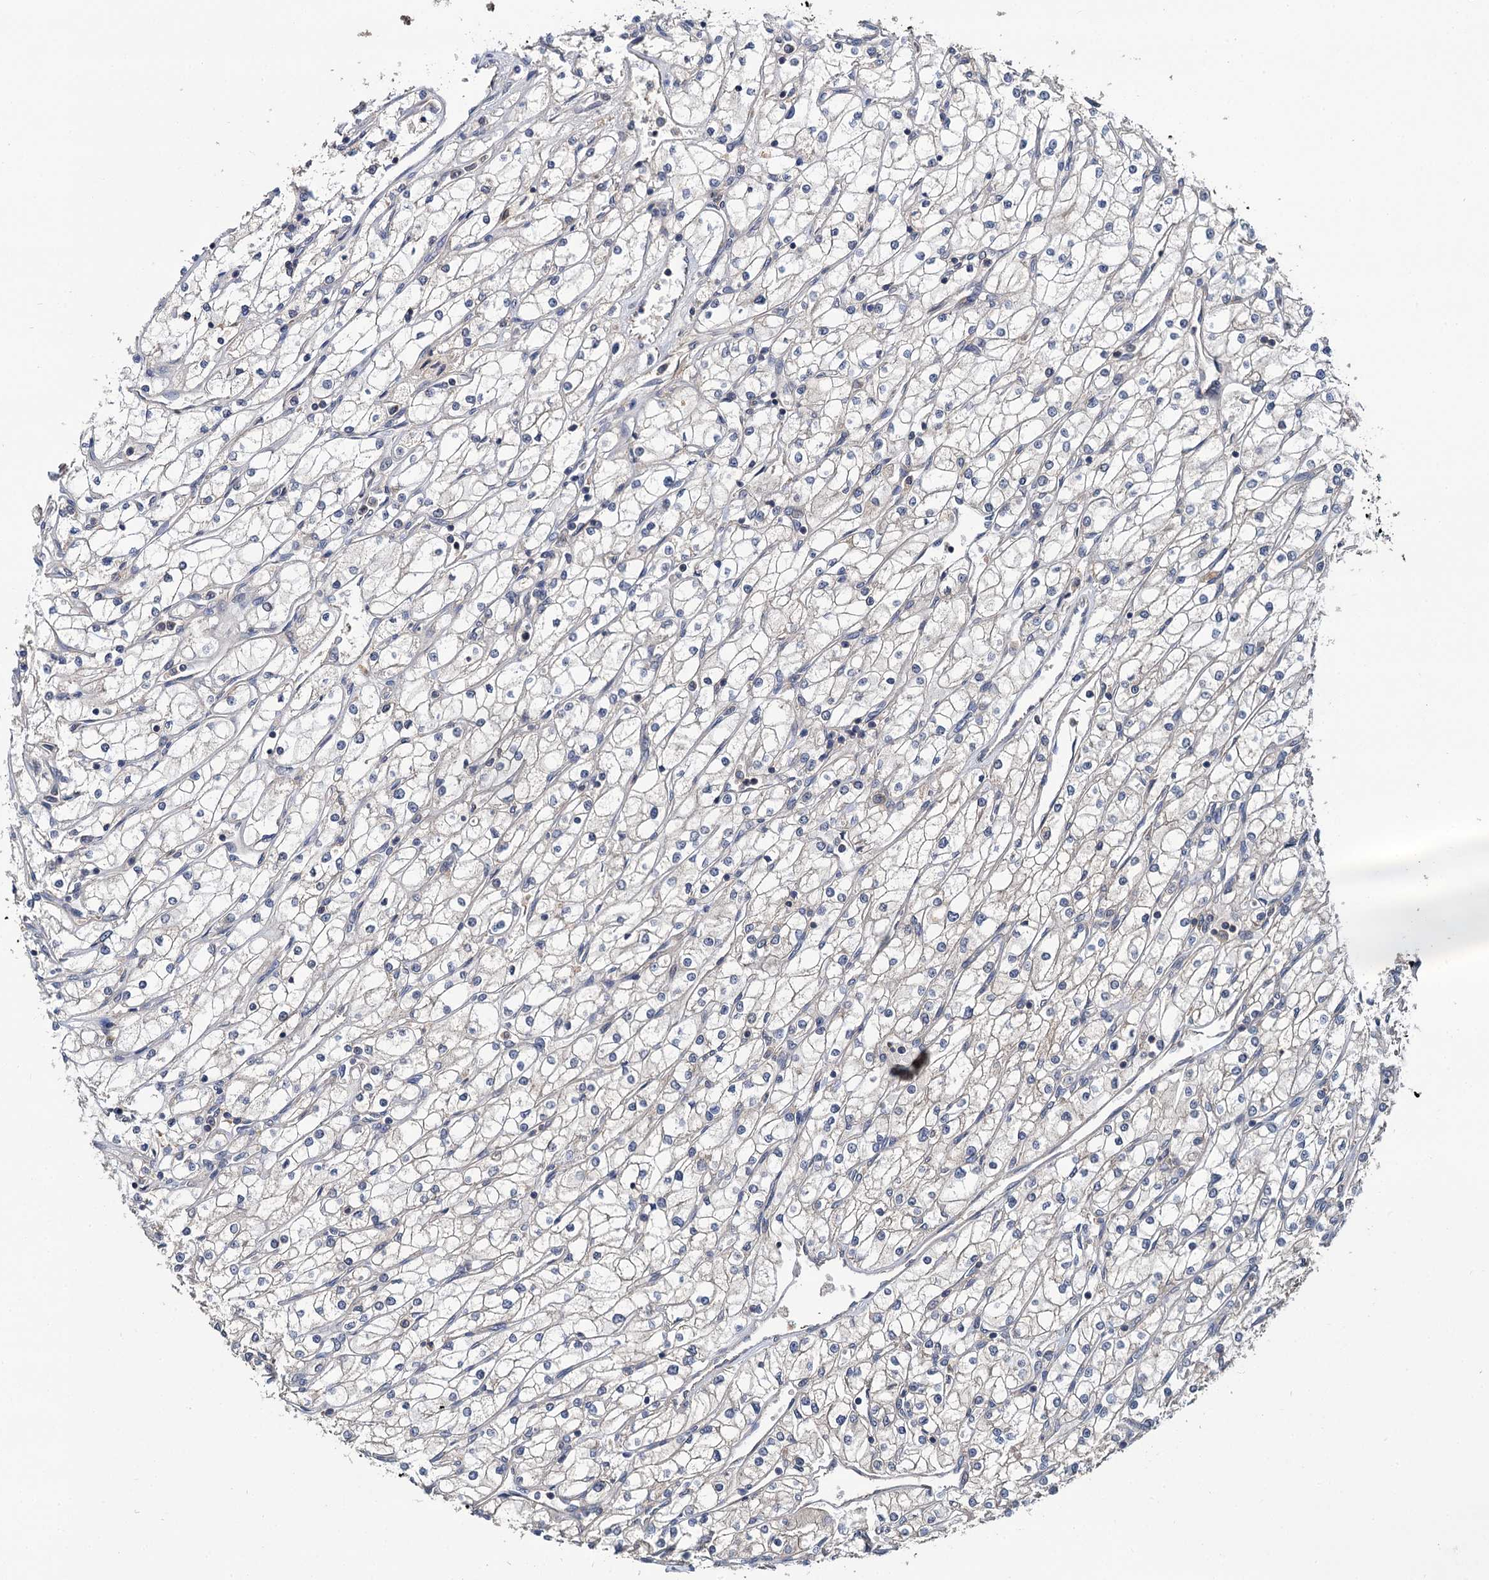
{"staining": {"intensity": "negative", "quantity": "none", "location": "none"}, "tissue": "renal cancer", "cell_type": "Tumor cells", "image_type": "cancer", "snomed": [{"axis": "morphology", "description": "Adenocarcinoma, NOS"}, {"axis": "topography", "description": "Kidney"}], "caption": "There is no significant positivity in tumor cells of renal adenocarcinoma.", "gene": "TMEM39A", "patient": {"sex": "male", "age": 80}}